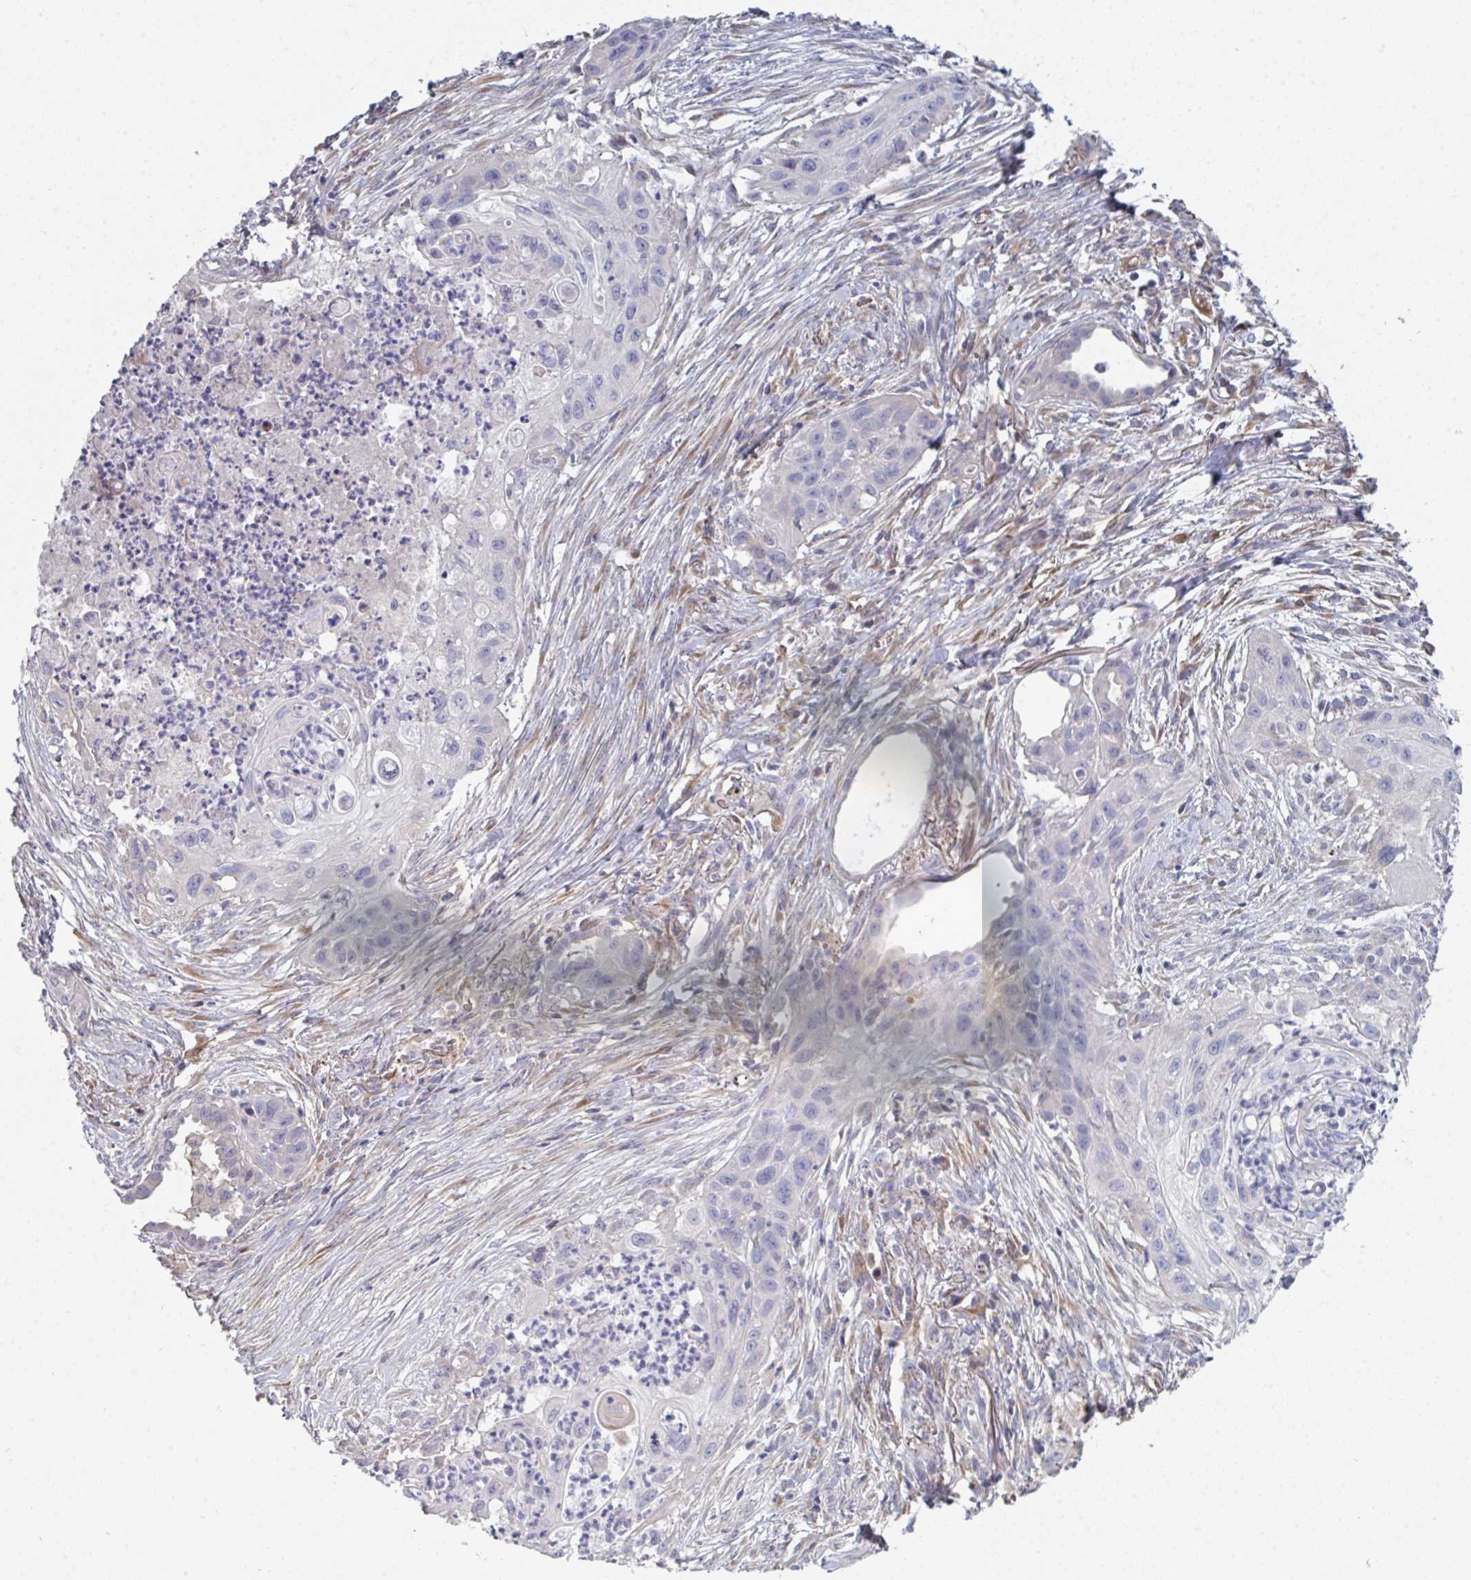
{"staining": {"intensity": "negative", "quantity": "none", "location": "none"}, "tissue": "lung cancer", "cell_type": "Tumor cells", "image_type": "cancer", "snomed": [{"axis": "morphology", "description": "Squamous cell carcinoma, NOS"}, {"axis": "topography", "description": "Lung"}], "caption": "A photomicrograph of lung cancer (squamous cell carcinoma) stained for a protein shows no brown staining in tumor cells.", "gene": "HGFAC", "patient": {"sex": "male", "age": 71}}